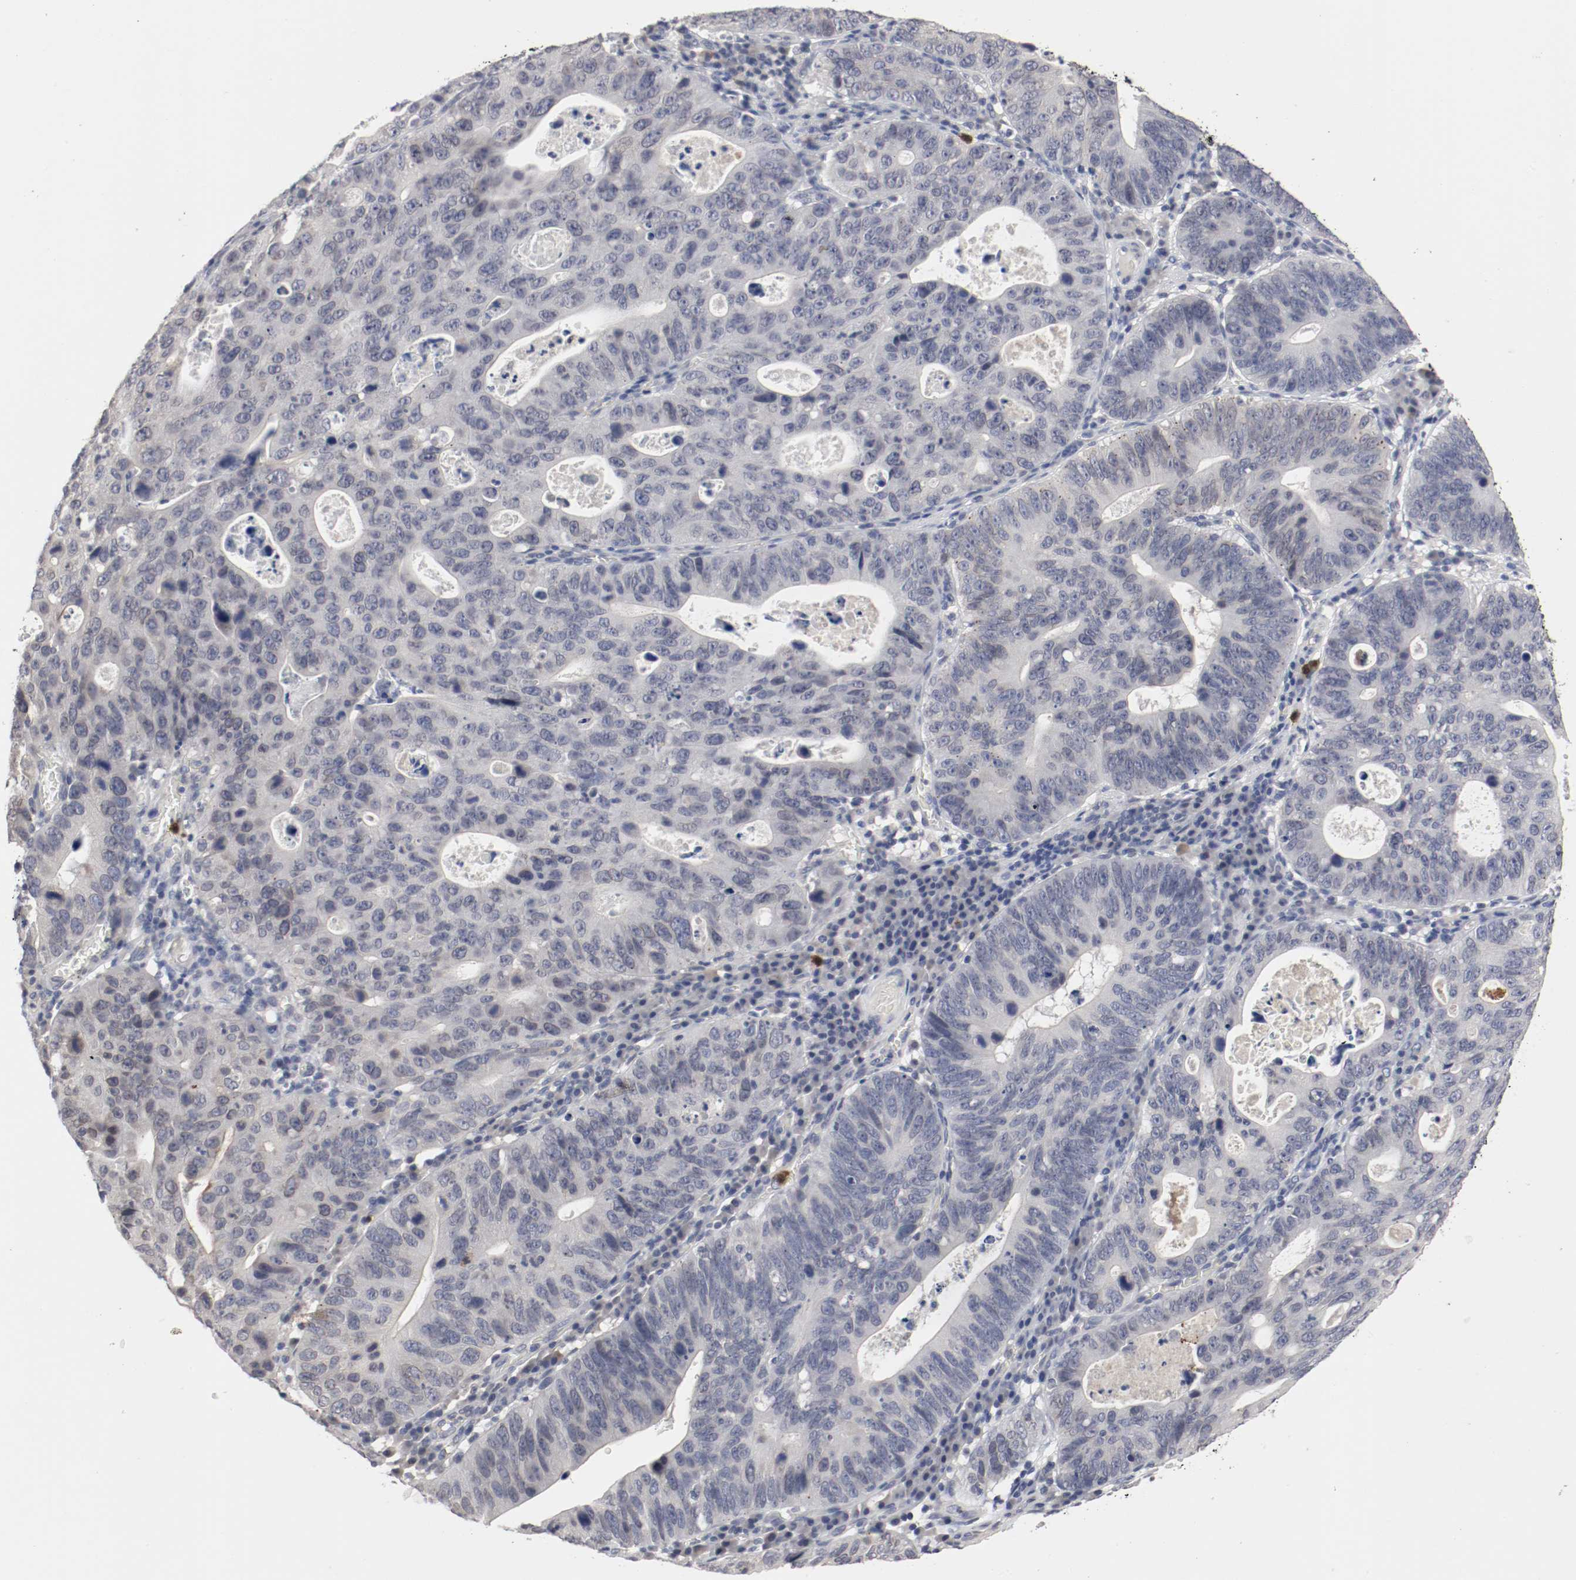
{"staining": {"intensity": "negative", "quantity": "none", "location": "none"}, "tissue": "stomach cancer", "cell_type": "Tumor cells", "image_type": "cancer", "snomed": [{"axis": "morphology", "description": "Adenocarcinoma, NOS"}, {"axis": "topography", "description": "Stomach"}], "caption": "Tumor cells show no significant staining in adenocarcinoma (stomach).", "gene": "CEBPE", "patient": {"sex": "male", "age": 59}}